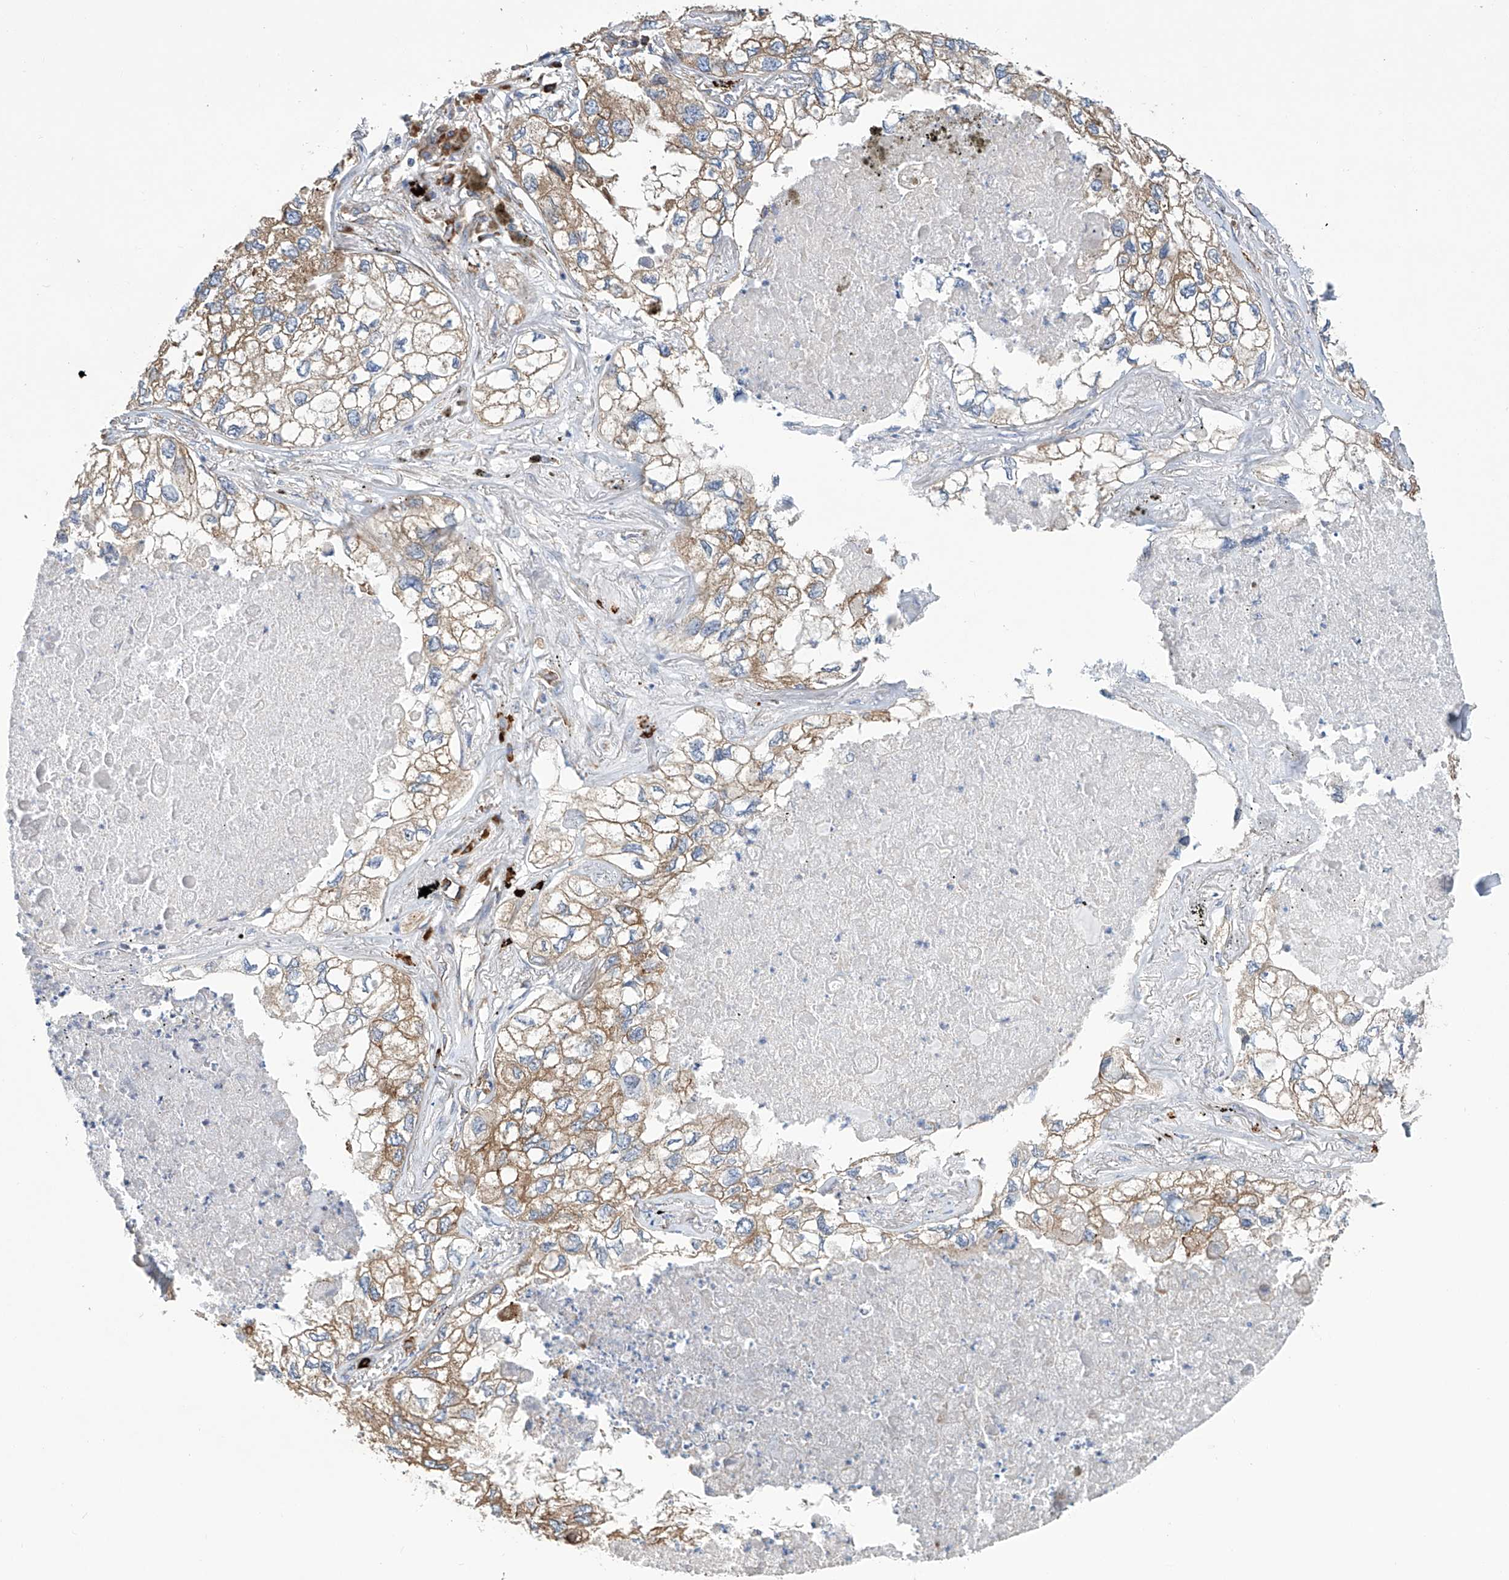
{"staining": {"intensity": "weak", "quantity": ">75%", "location": "cytoplasmic/membranous"}, "tissue": "lung cancer", "cell_type": "Tumor cells", "image_type": "cancer", "snomed": [{"axis": "morphology", "description": "Adenocarcinoma, NOS"}, {"axis": "topography", "description": "Lung"}], "caption": "Immunohistochemistry histopathology image of neoplastic tissue: lung adenocarcinoma stained using IHC exhibits low levels of weak protein expression localized specifically in the cytoplasmic/membranous of tumor cells, appearing as a cytoplasmic/membranous brown color.", "gene": "SENP2", "patient": {"sex": "male", "age": 65}}